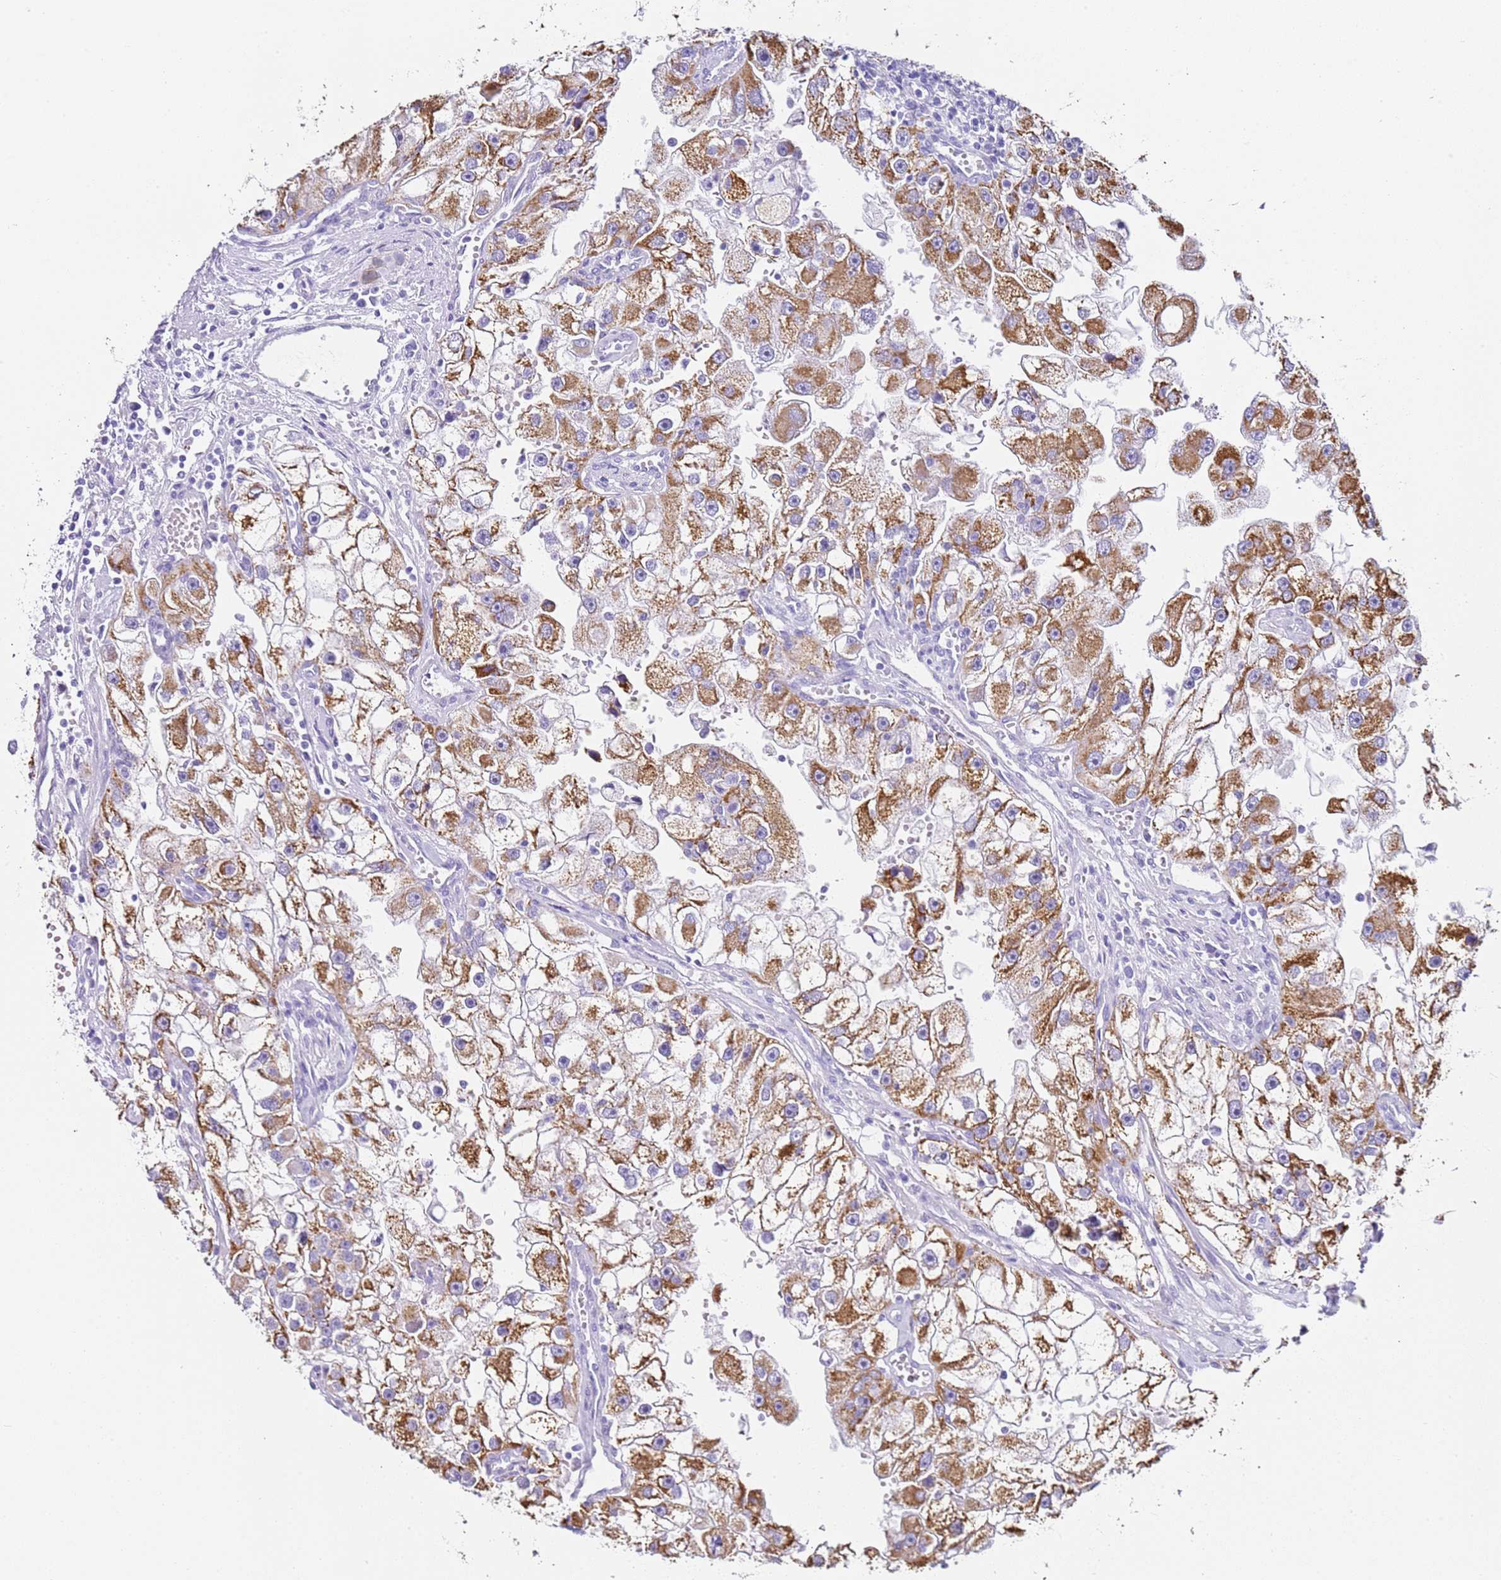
{"staining": {"intensity": "moderate", "quantity": "25%-75%", "location": "cytoplasmic/membranous"}, "tissue": "renal cancer", "cell_type": "Tumor cells", "image_type": "cancer", "snomed": [{"axis": "morphology", "description": "Adenocarcinoma, NOS"}, {"axis": "topography", "description": "Kidney"}], "caption": "Protein expression analysis of human renal adenocarcinoma reveals moderate cytoplasmic/membranous expression in about 25%-75% of tumor cells. The protein is shown in brown color, while the nuclei are stained blue.", "gene": "PTBP2", "patient": {"sex": "male", "age": 63}}